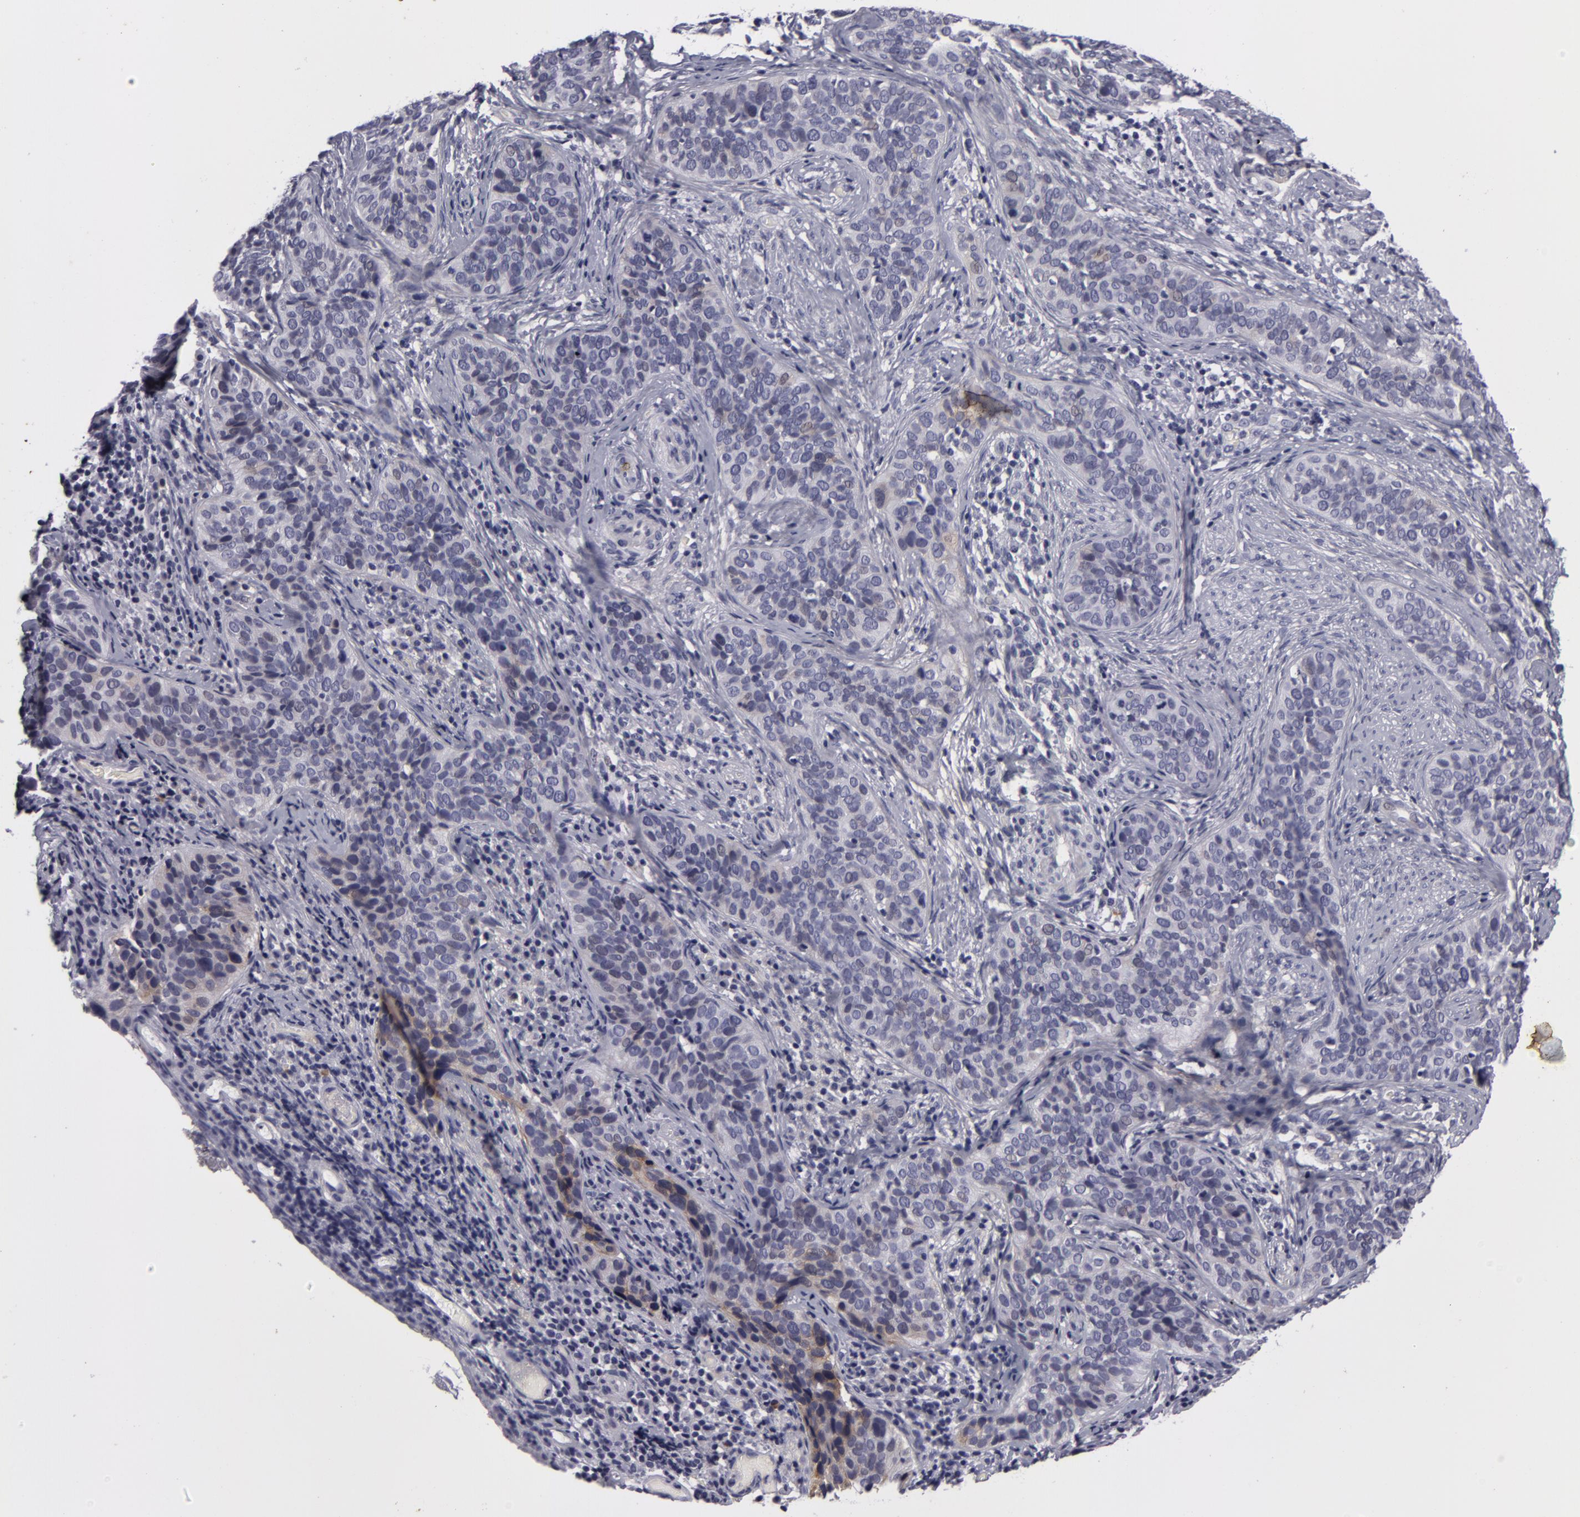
{"staining": {"intensity": "negative", "quantity": "none", "location": "none"}, "tissue": "cervical cancer", "cell_type": "Tumor cells", "image_type": "cancer", "snomed": [{"axis": "morphology", "description": "Squamous cell carcinoma, NOS"}, {"axis": "topography", "description": "Cervix"}], "caption": "Immunohistochemistry (IHC) histopathology image of human cervical squamous cell carcinoma stained for a protein (brown), which displays no expression in tumor cells. The staining was performed using DAB (3,3'-diaminobenzidine) to visualize the protein expression in brown, while the nuclei were stained in blue with hematoxylin (Magnification: 20x).", "gene": "NLGN4X", "patient": {"sex": "female", "age": 31}}